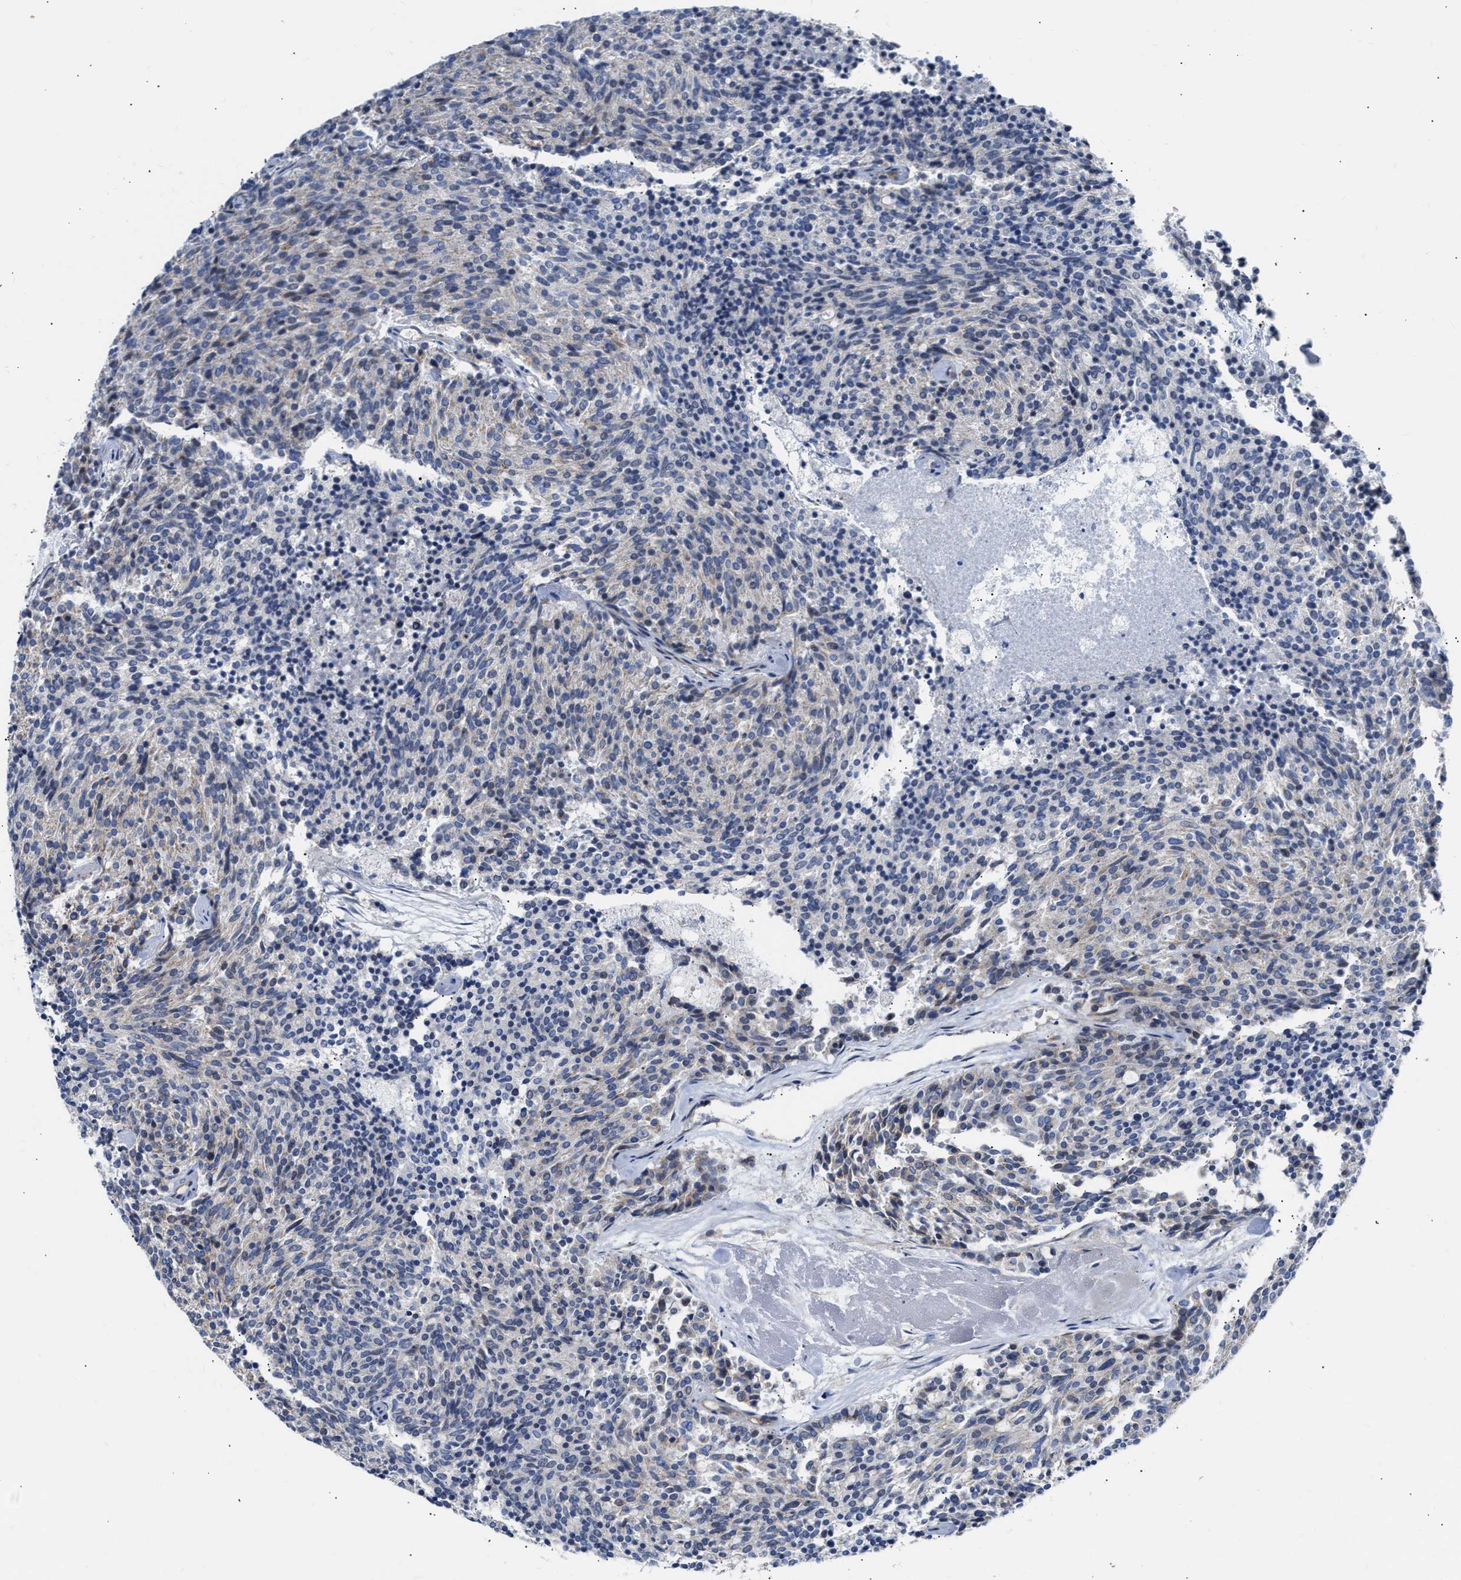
{"staining": {"intensity": "negative", "quantity": "none", "location": "none"}, "tissue": "carcinoid", "cell_type": "Tumor cells", "image_type": "cancer", "snomed": [{"axis": "morphology", "description": "Carcinoid, malignant, NOS"}, {"axis": "topography", "description": "Pancreas"}], "caption": "Immunohistochemical staining of human carcinoid (malignant) displays no significant expression in tumor cells. Brightfield microscopy of immunohistochemistry (IHC) stained with DAB (brown) and hematoxylin (blue), captured at high magnification.", "gene": "FHL1", "patient": {"sex": "female", "age": 54}}